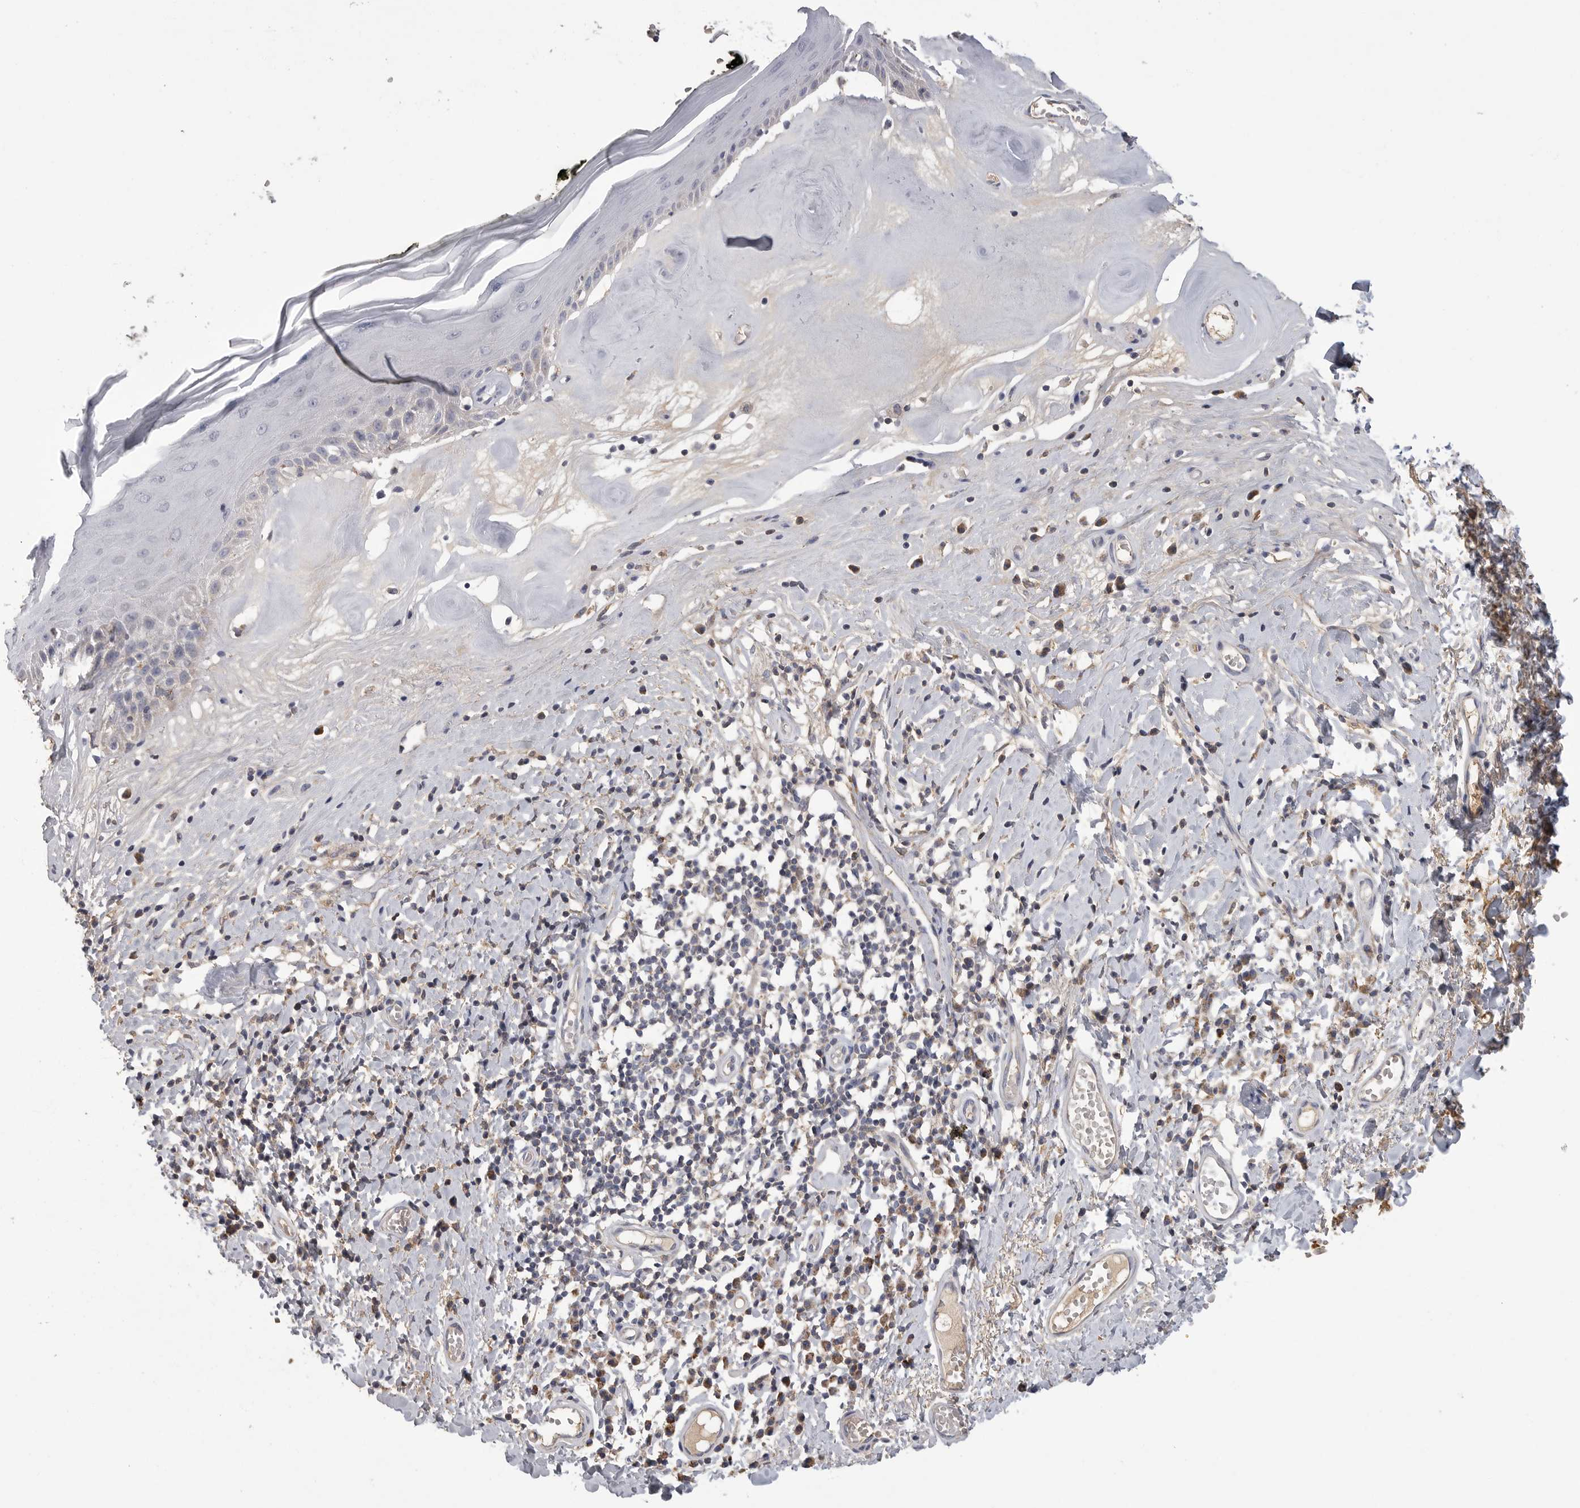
{"staining": {"intensity": "negative", "quantity": "none", "location": "none"}, "tissue": "skin", "cell_type": "Epidermal cells", "image_type": "normal", "snomed": [{"axis": "morphology", "description": "Normal tissue, NOS"}, {"axis": "morphology", "description": "Inflammation, NOS"}, {"axis": "topography", "description": "Vulva"}], "caption": "IHC histopathology image of benign human skin stained for a protein (brown), which shows no expression in epidermal cells.", "gene": "SDC3", "patient": {"sex": "female", "age": 84}}